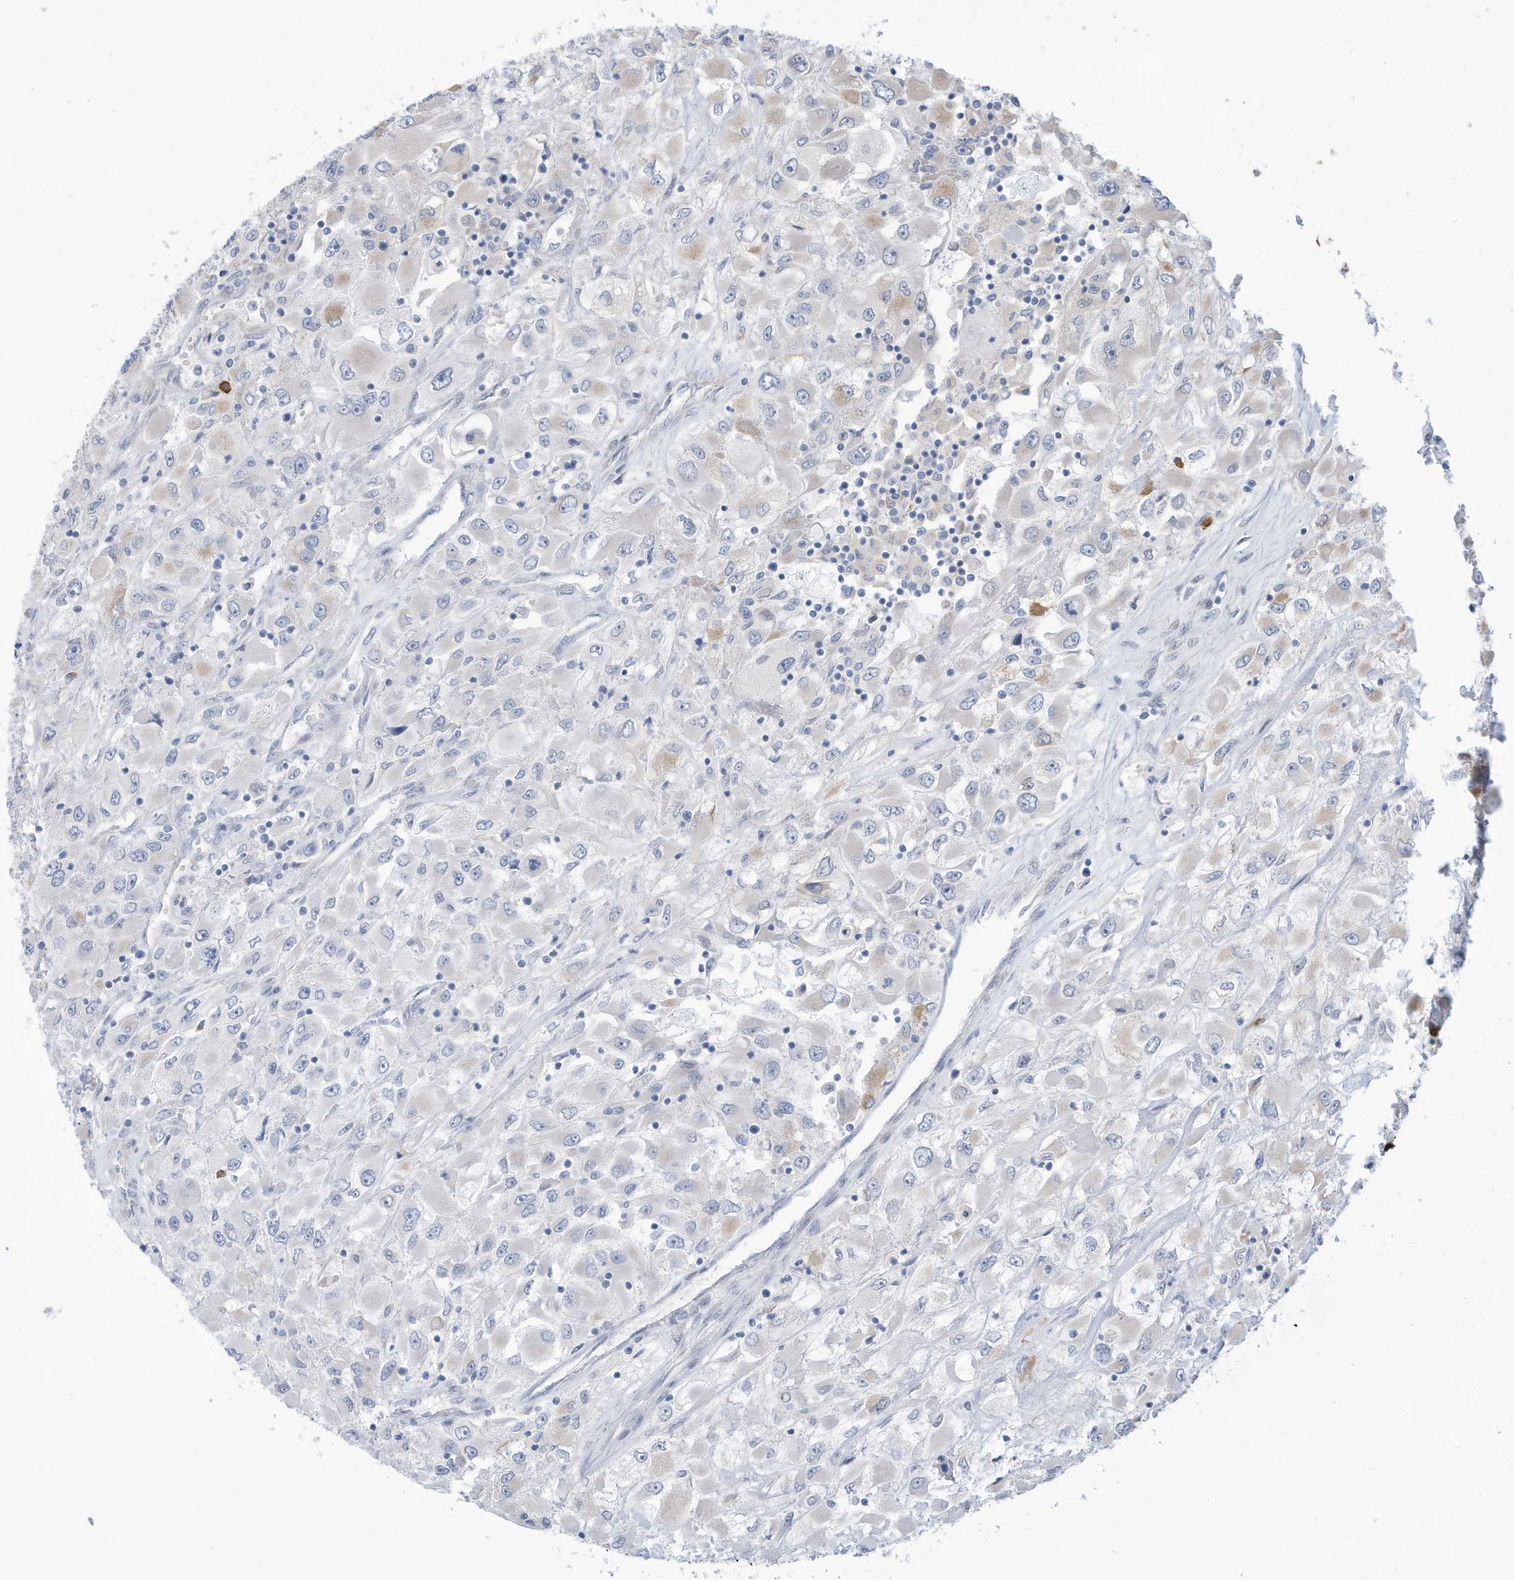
{"staining": {"intensity": "weak", "quantity": "<25%", "location": "cytoplasmic/membranous"}, "tissue": "renal cancer", "cell_type": "Tumor cells", "image_type": "cancer", "snomed": [{"axis": "morphology", "description": "Adenocarcinoma, NOS"}, {"axis": "topography", "description": "Kidney"}], "caption": "Protein analysis of renal cancer (adenocarcinoma) reveals no significant positivity in tumor cells.", "gene": "ZNF292", "patient": {"sex": "female", "age": 52}}